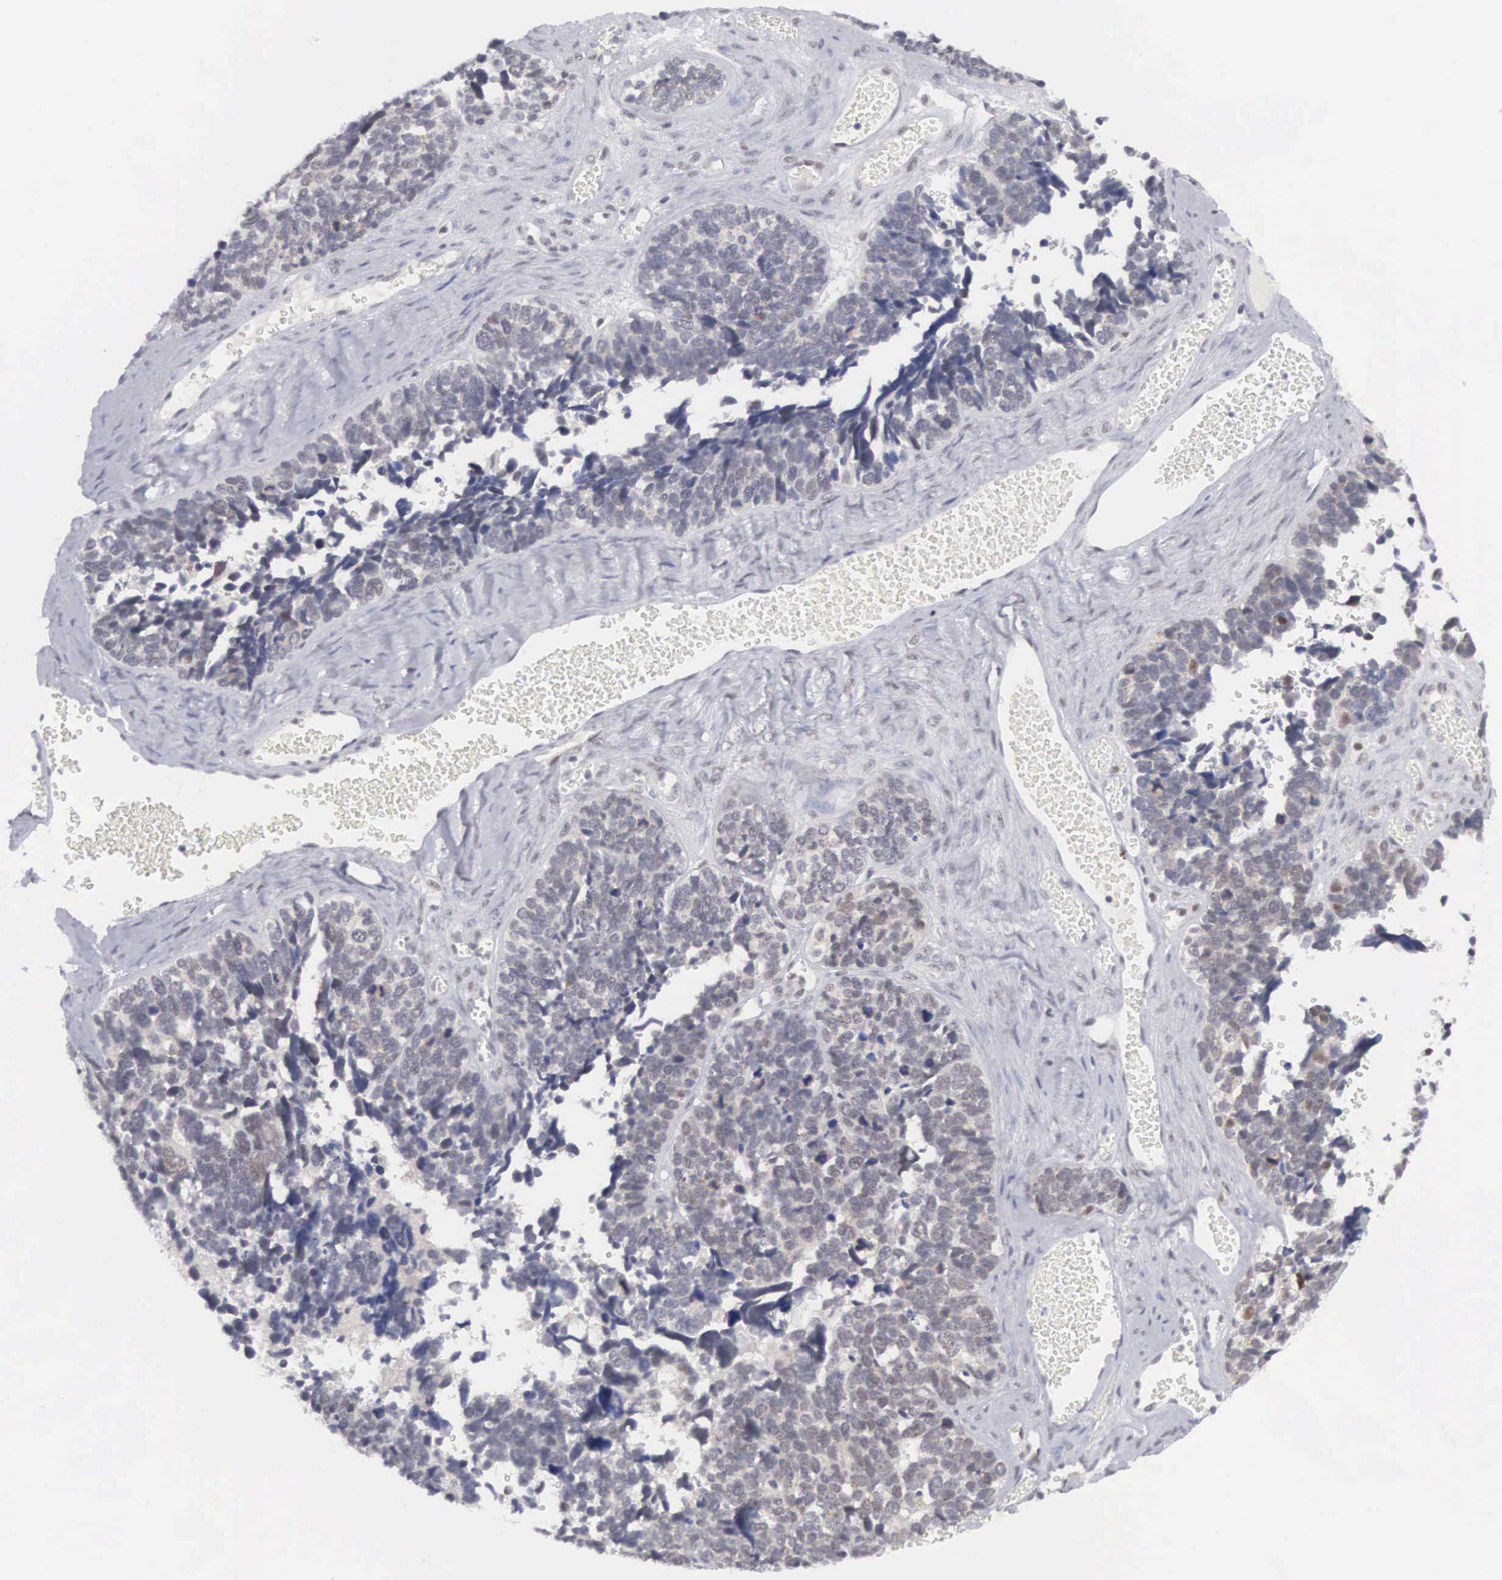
{"staining": {"intensity": "weak", "quantity": "25%-75%", "location": "nuclear"}, "tissue": "ovarian cancer", "cell_type": "Tumor cells", "image_type": "cancer", "snomed": [{"axis": "morphology", "description": "Cystadenocarcinoma, serous, NOS"}, {"axis": "topography", "description": "Ovary"}], "caption": "An IHC image of tumor tissue is shown. Protein staining in brown highlights weak nuclear positivity in serous cystadenocarcinoma (ovarian) within tumor cells.", "gene": "MNAT1", "patient": {"sex": "female", "age": 77}}